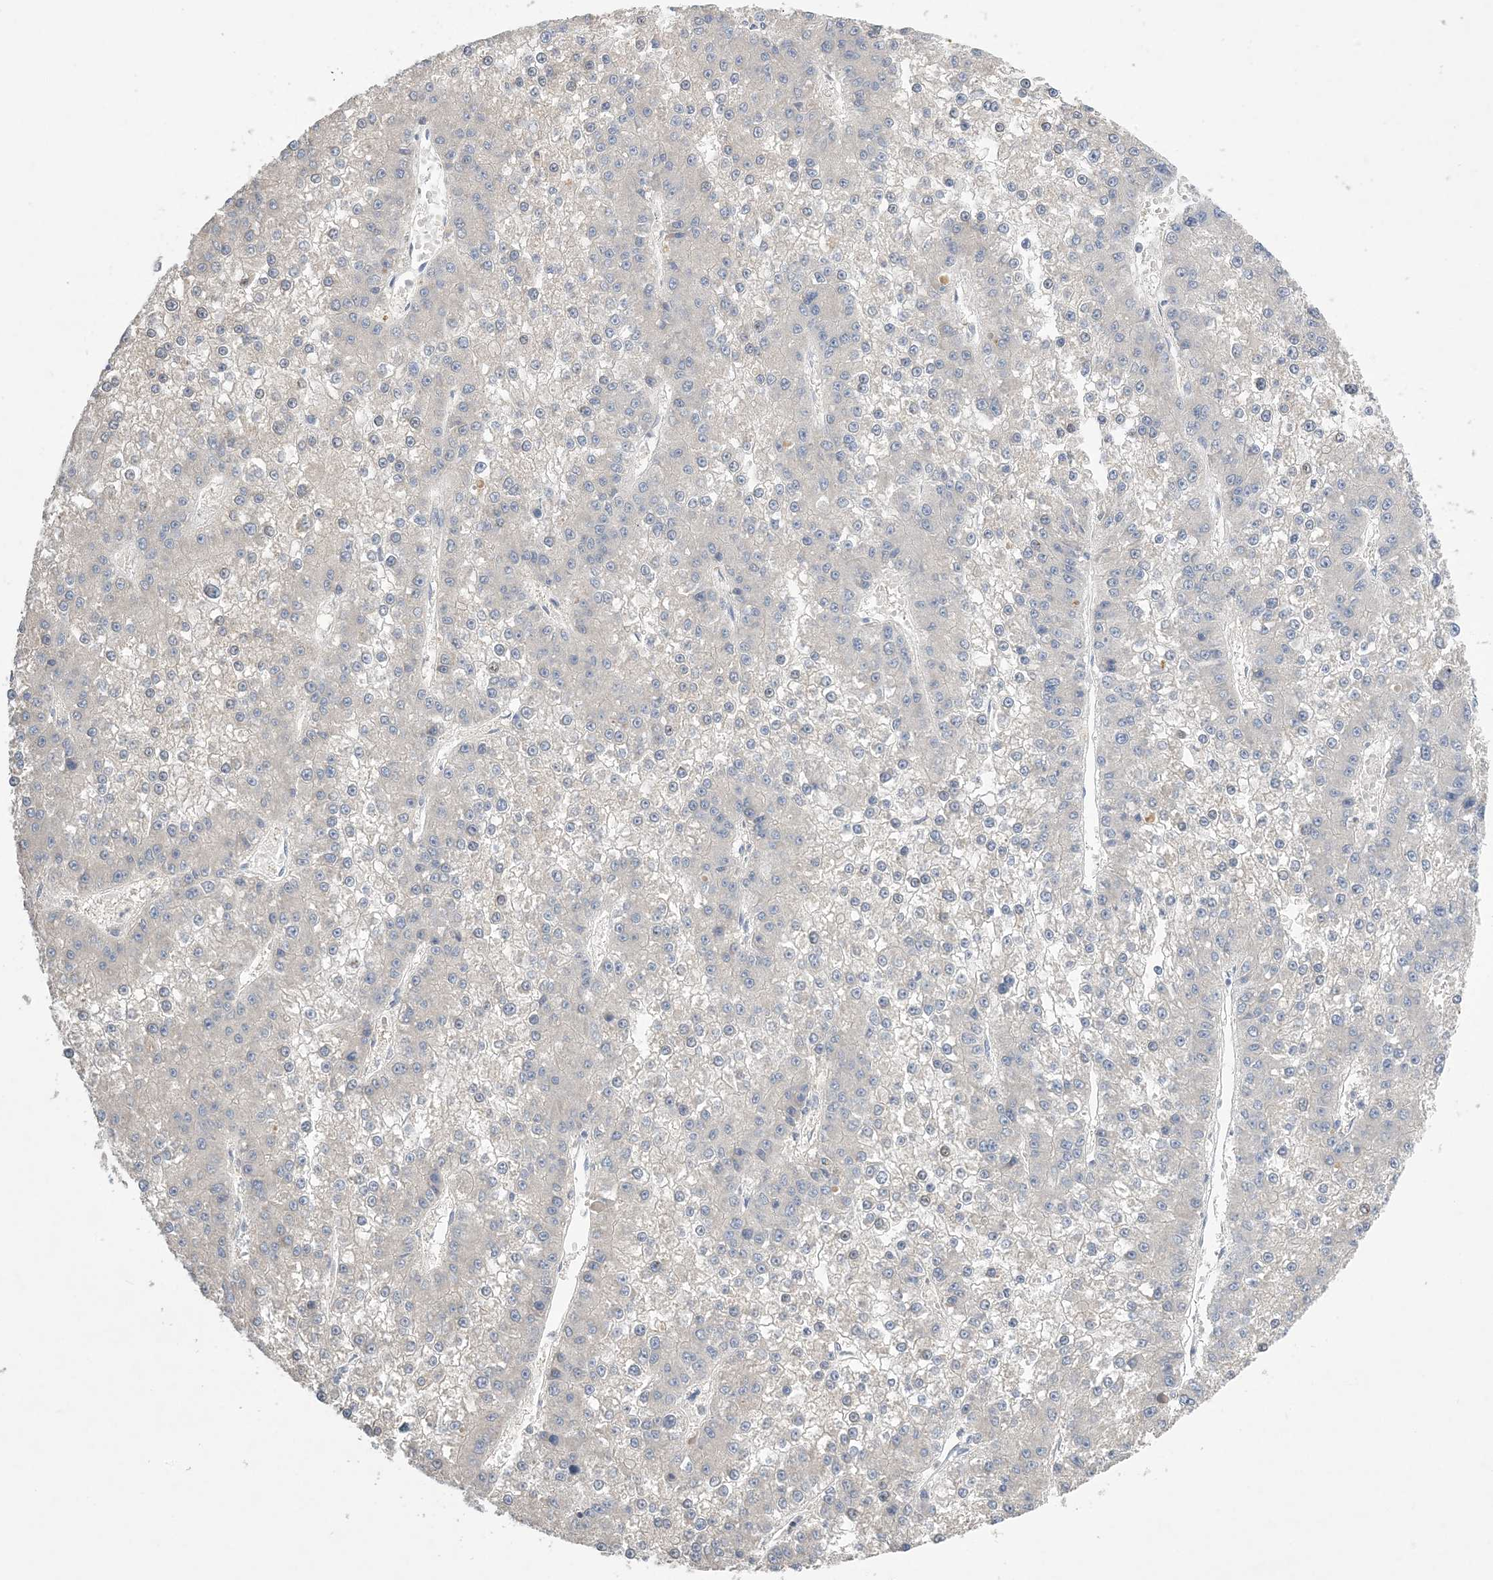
{"staining": {"intensity": "negative", "quantity": "none", "location": "none"}, "tissue": "liver cancer", "cell_type": "Tumor cells", "image_type": "cancer", "snomed": [{"axis": "morphology", "description": "Carcinoma, Hepatocellular, NOS"}, {"axis": "topography", "description": "Liver"}], "caption": "This is an IHC micrograph of liver cancer (hepatocellular carcinoma). There is no expression in tumor cells.", "gene": "KPRP", "patient": {"sex": "female", "age": 73}}